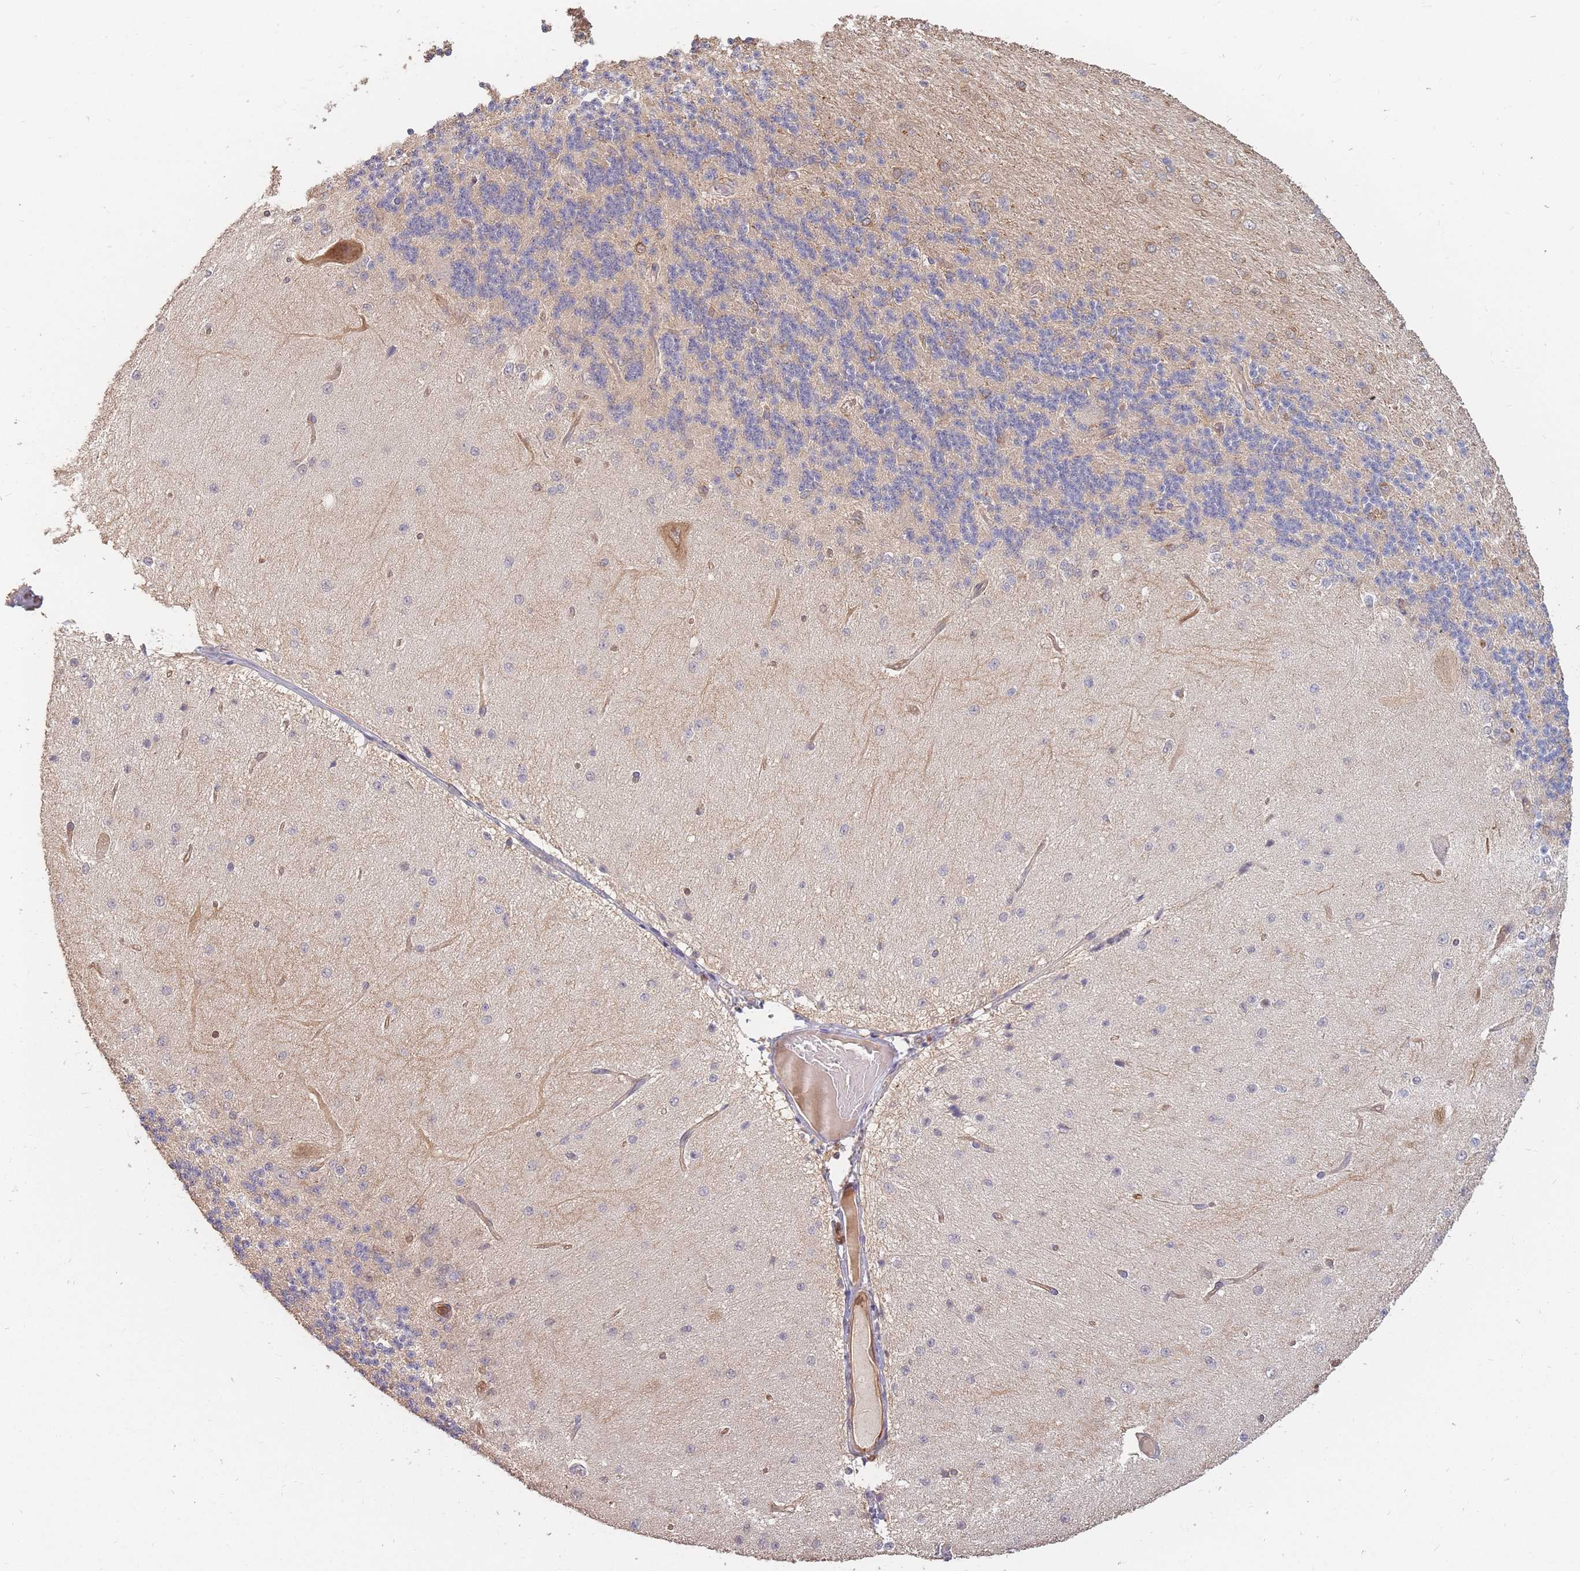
{"staining": {"intensity": "moderate", "quantity": "25%-75%", "location": "cytoplasmic/membranous"}, "tissue": "cerebellum", "cell_type": "Cells in granular layer", "image_type": "normal", "snomed": [{"axis": "morphology", "description": "Normal tissue, NOS"}, {"axis": "topography", "description": "Cerebellum"}], "caption": "Cells in granular layer reveal moderate cytoplasmic/membranous positivity in about 25%-75% of cells in normal cerebellum.", "gene": "PLS3", "patient": {"sex": "female", "age": 29}}